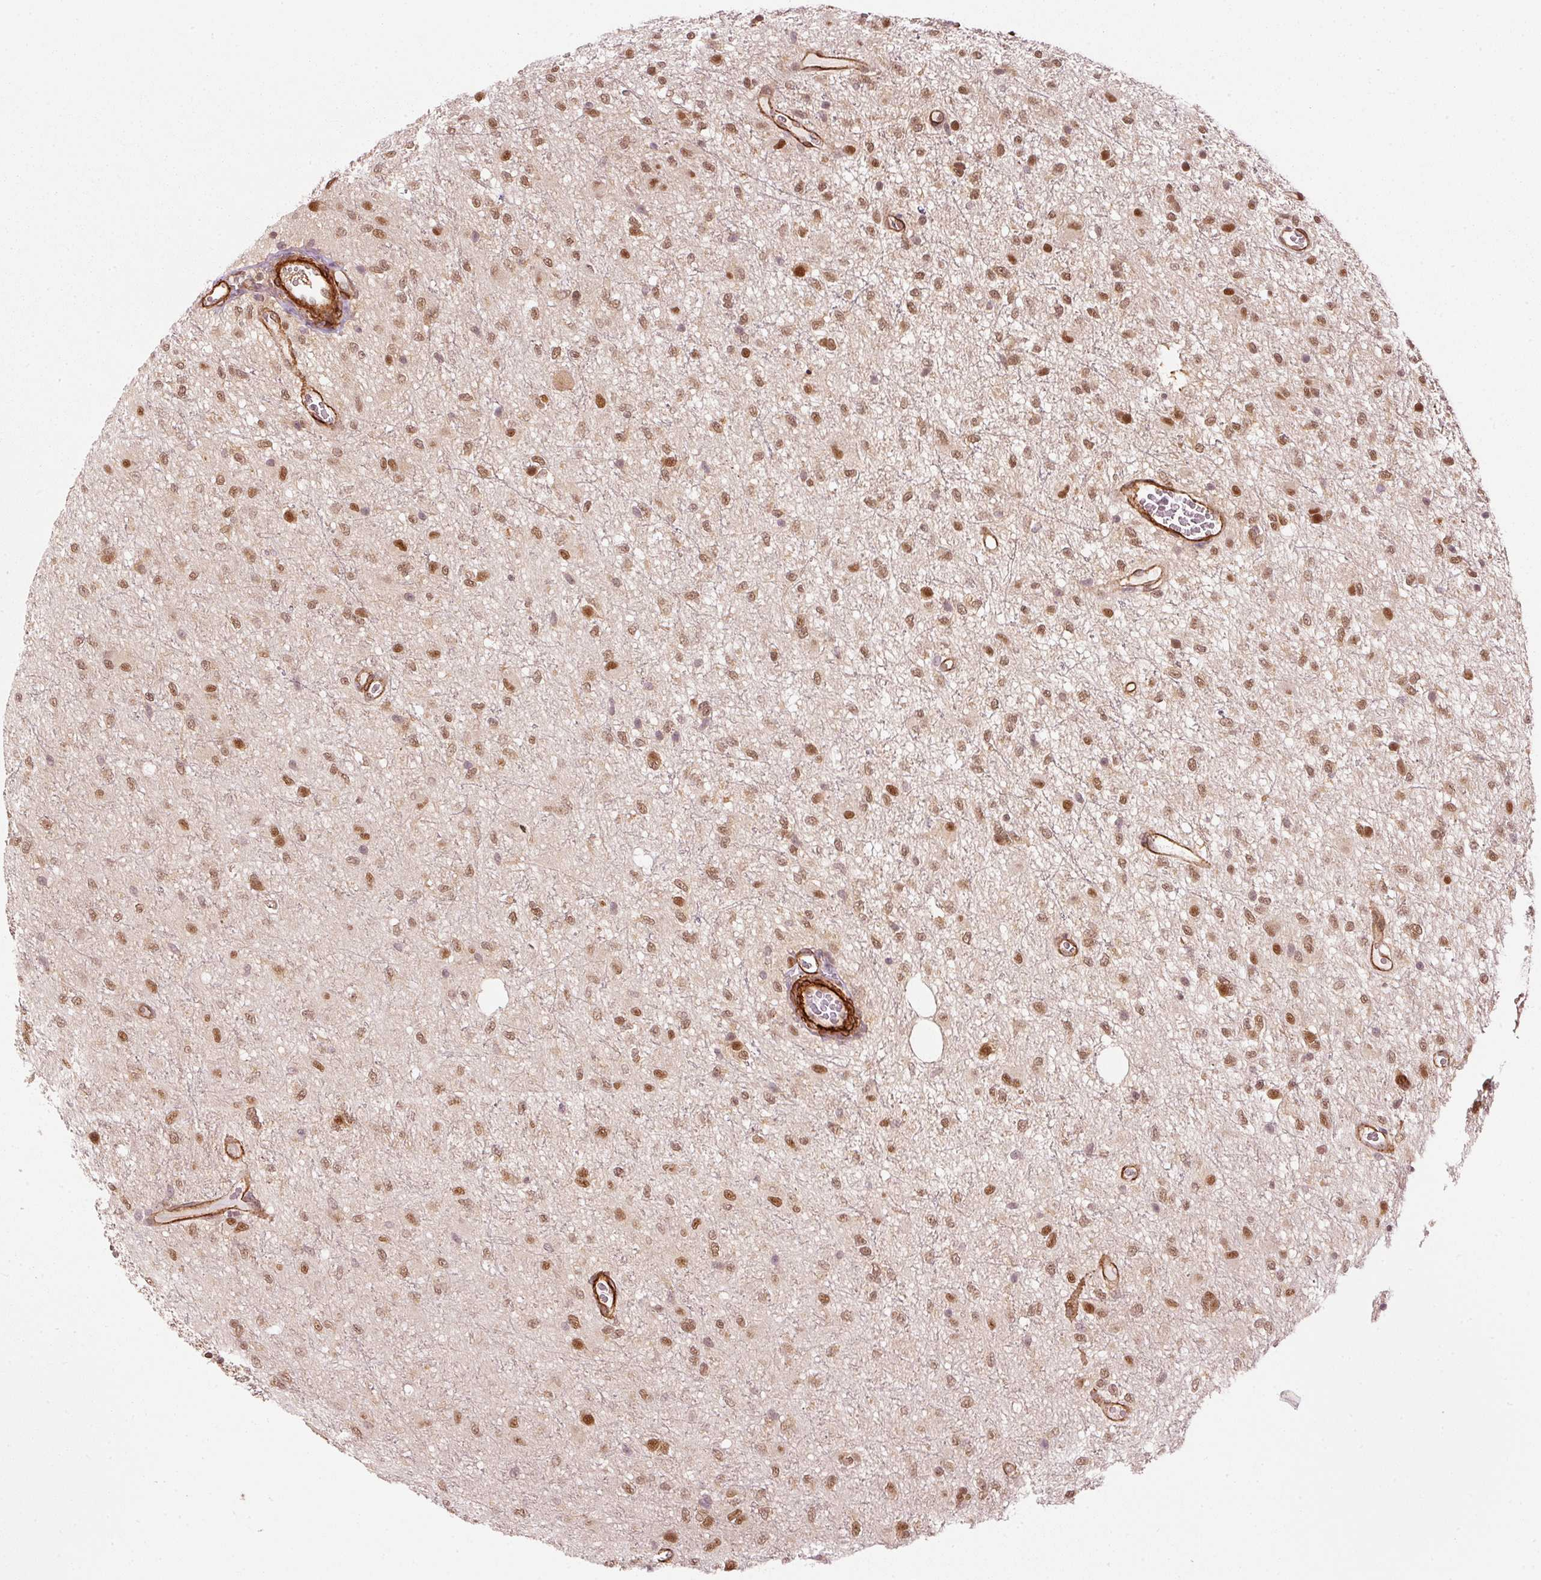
{"staining": {"intensity": "moderate", "quantity": ">75%", "location": "nuclear"}, "tissue": "glioma", "cell_type": "Tumor cells", "image_type": "cancer", "snomed": [{"axis": "morphology", "description": "Glioma, malignant, Low grade"}, {"axis": "topography", "description": "Cerebellum"}], "caption": "Moderate nuclear expression for a protein is present in approximately >75% of tumor cells of glioma using immunohistochemistry.", "gene": "PSMD1", "patient": {"sex": "female", "age": 5}}